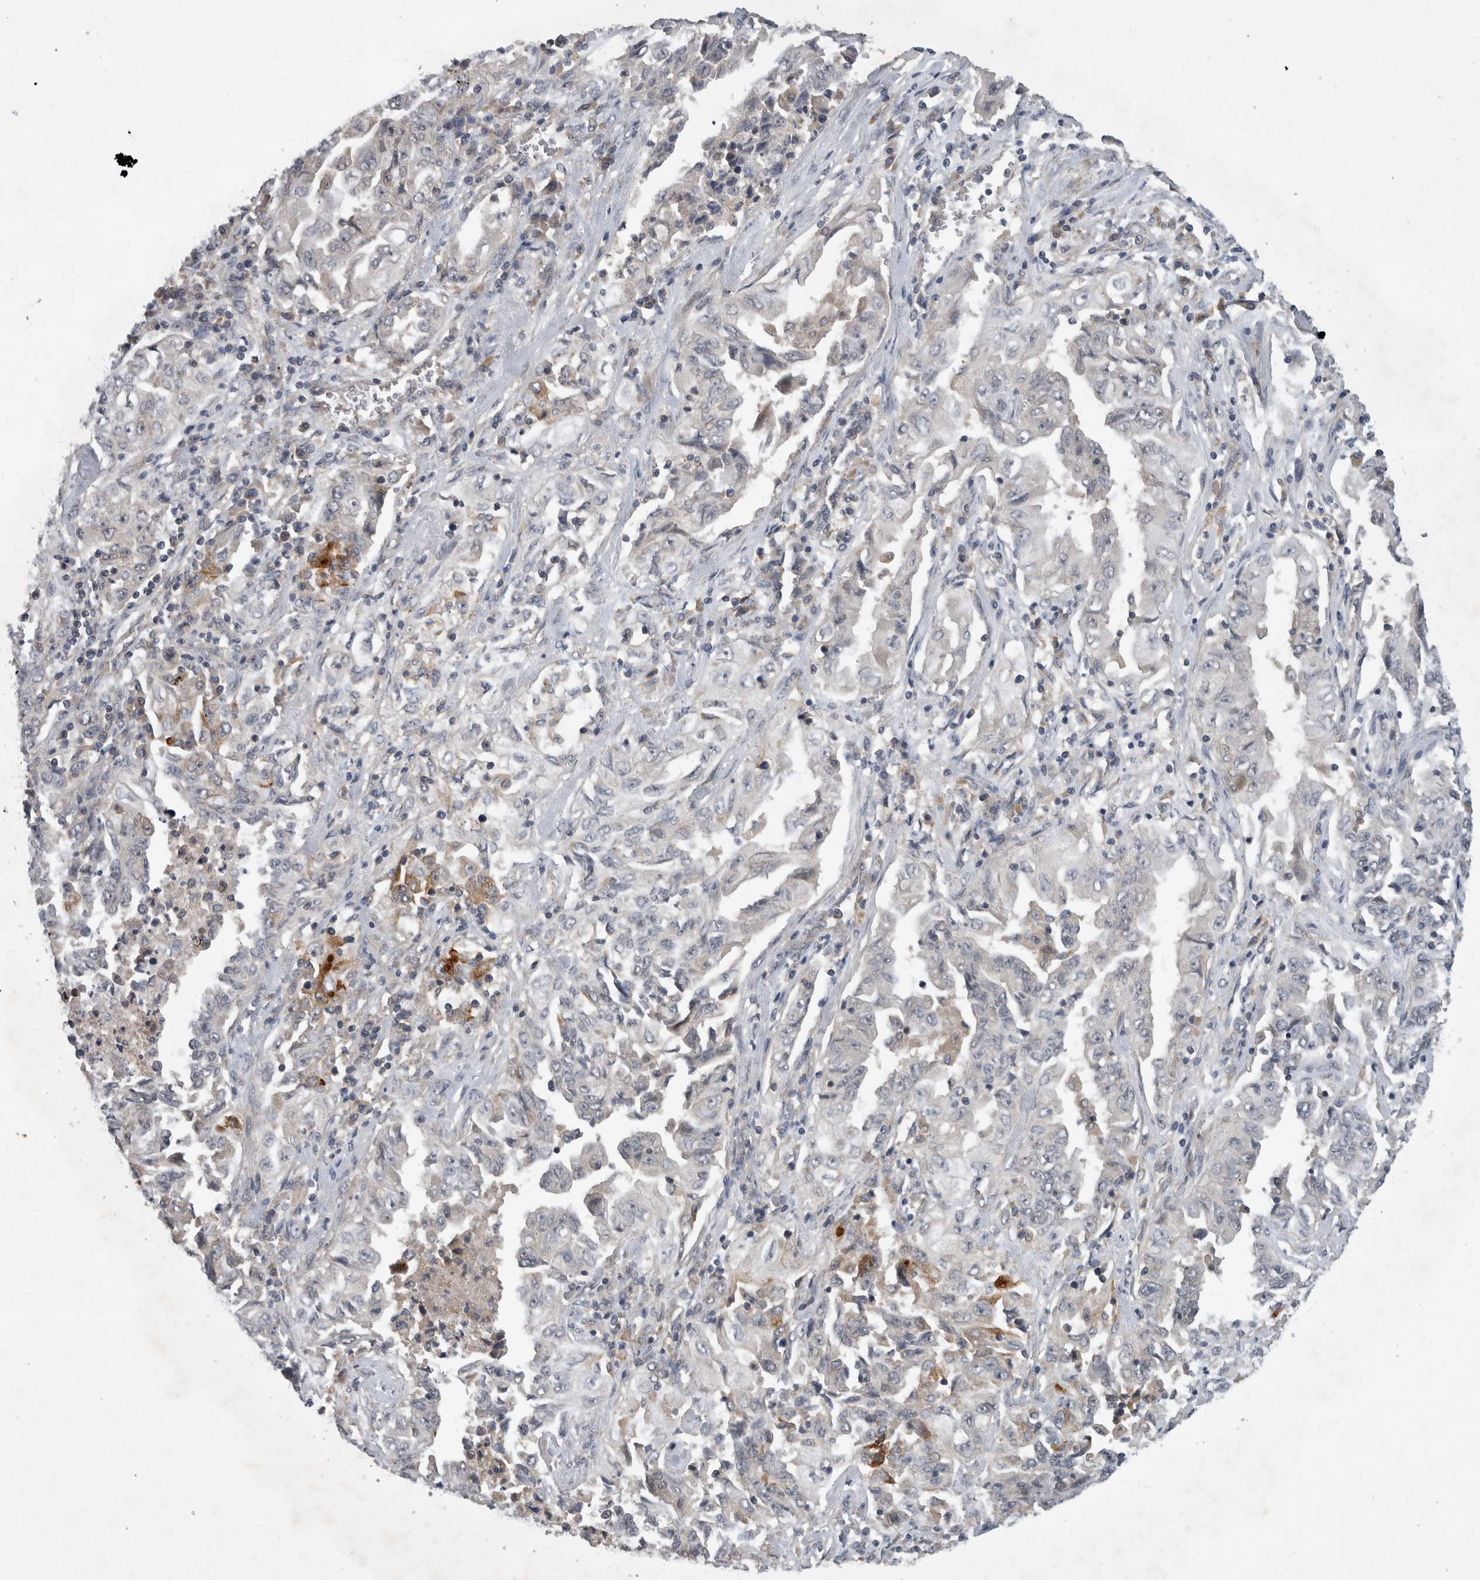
{"staining": {"intensity": "negative", "quantity": "none", "location": "none"}, "tissue": "lung cancer", "cell_type": "Tumor cells", "image_type": "cancer", "snomed": [{"axis": "morphology", "description": "Adenocarcinoma, NOS"}, {"axis": "topography", "description": "Lung"}], "caption": "Immunohistochemistry (IHC) image of neoplastic tissue: human lung adenocarcinoma stained with DAB (3,3'-diaminobenzidine) reveals no significant protein expression in tumor cells.", "gene": "AASDHPPT", "patient": {"sex": "female", "age": 51}}